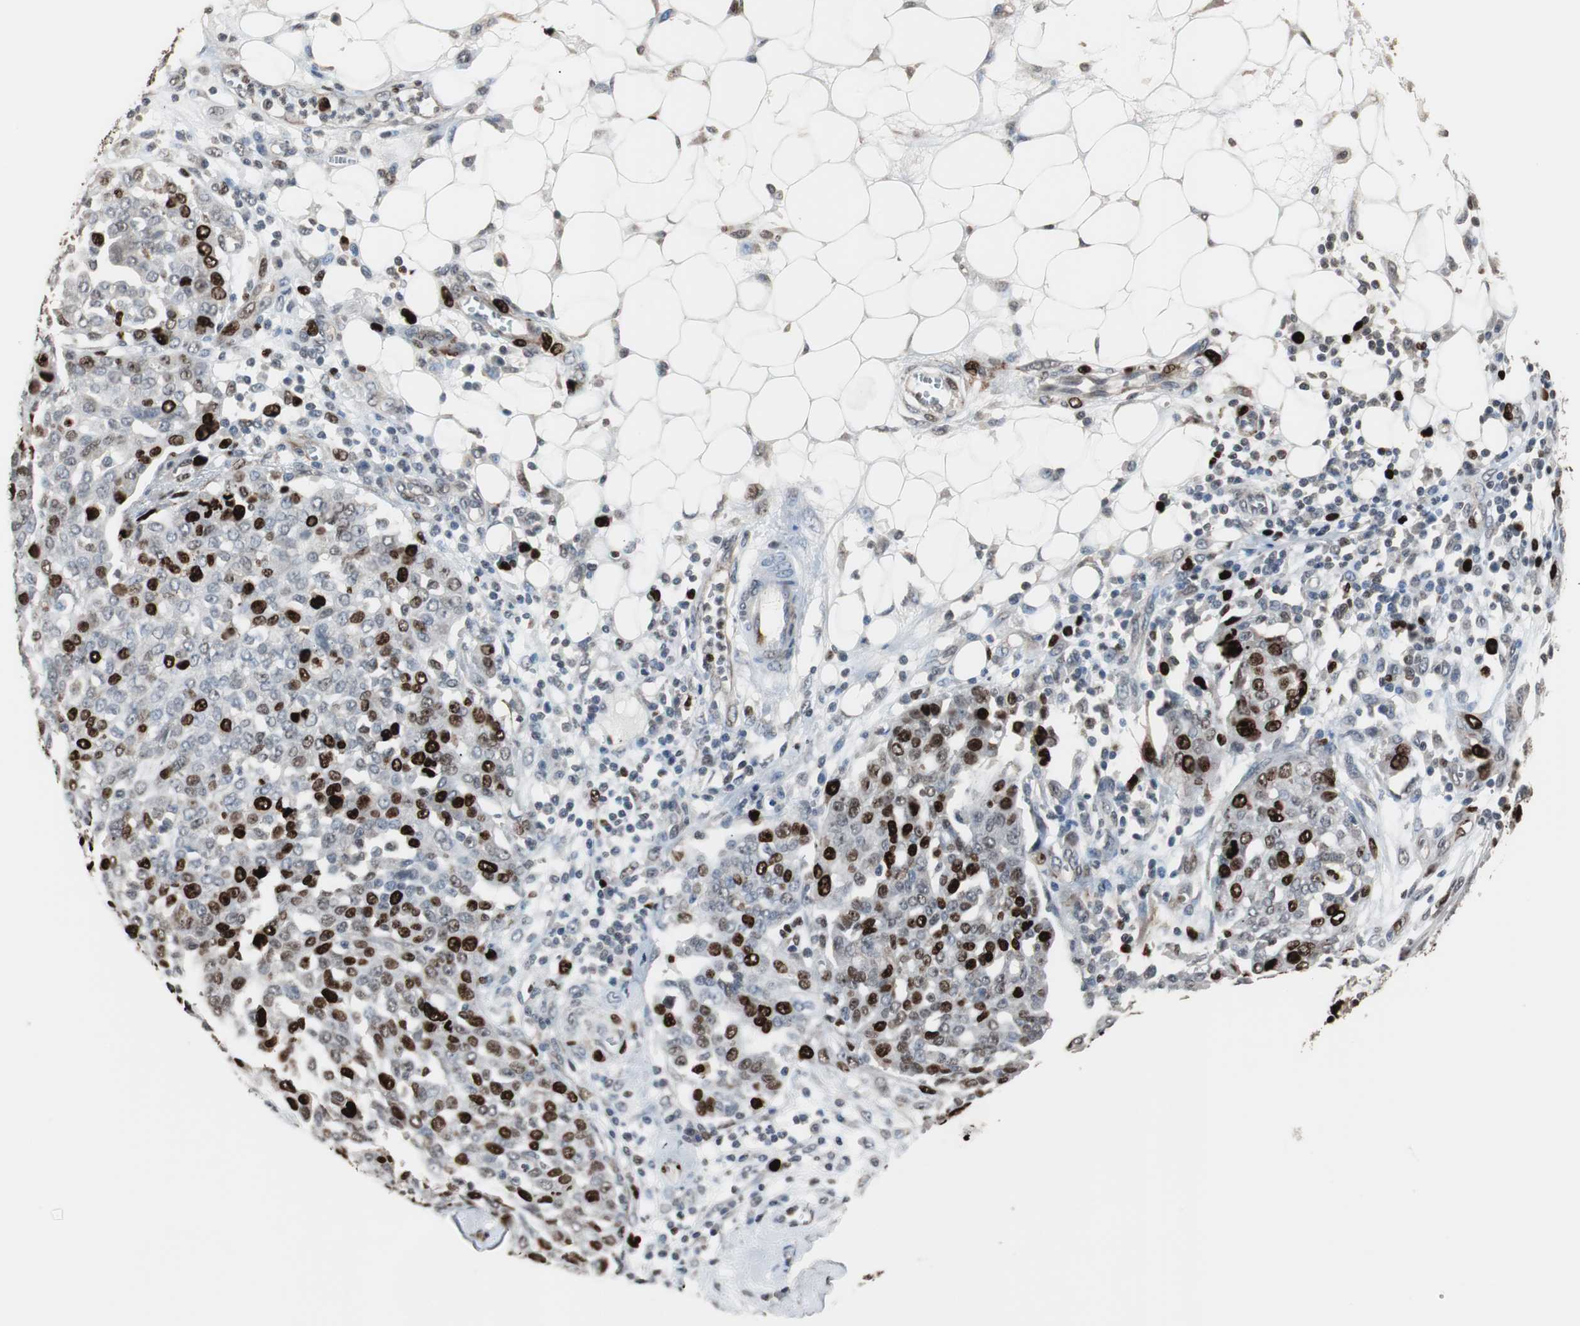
{"staining": {"intensity": "strong", "quantity": "25%-75%", "location": "nuclear"}, "tissue": "ovarian cancer", "cell_type": "Tumor cells", "image_type": "cancer", "snomed": [{"axis": "morphology", "description": "Cystadenocarcinoma, serous, NOS"}, {"axis": "topography", "description": "Soft tissue"}, {"axis": "topography", "description": "Ovary"}], "caption": "This is a micrograph of immunohistochemistry staining of ovarian cancer (serous cystadenocarcinoma), which shows strong positivity in the nuclear of tumor cells.", "gene": "TOP2A", "patient": {"sex": "female", "age": 57}}